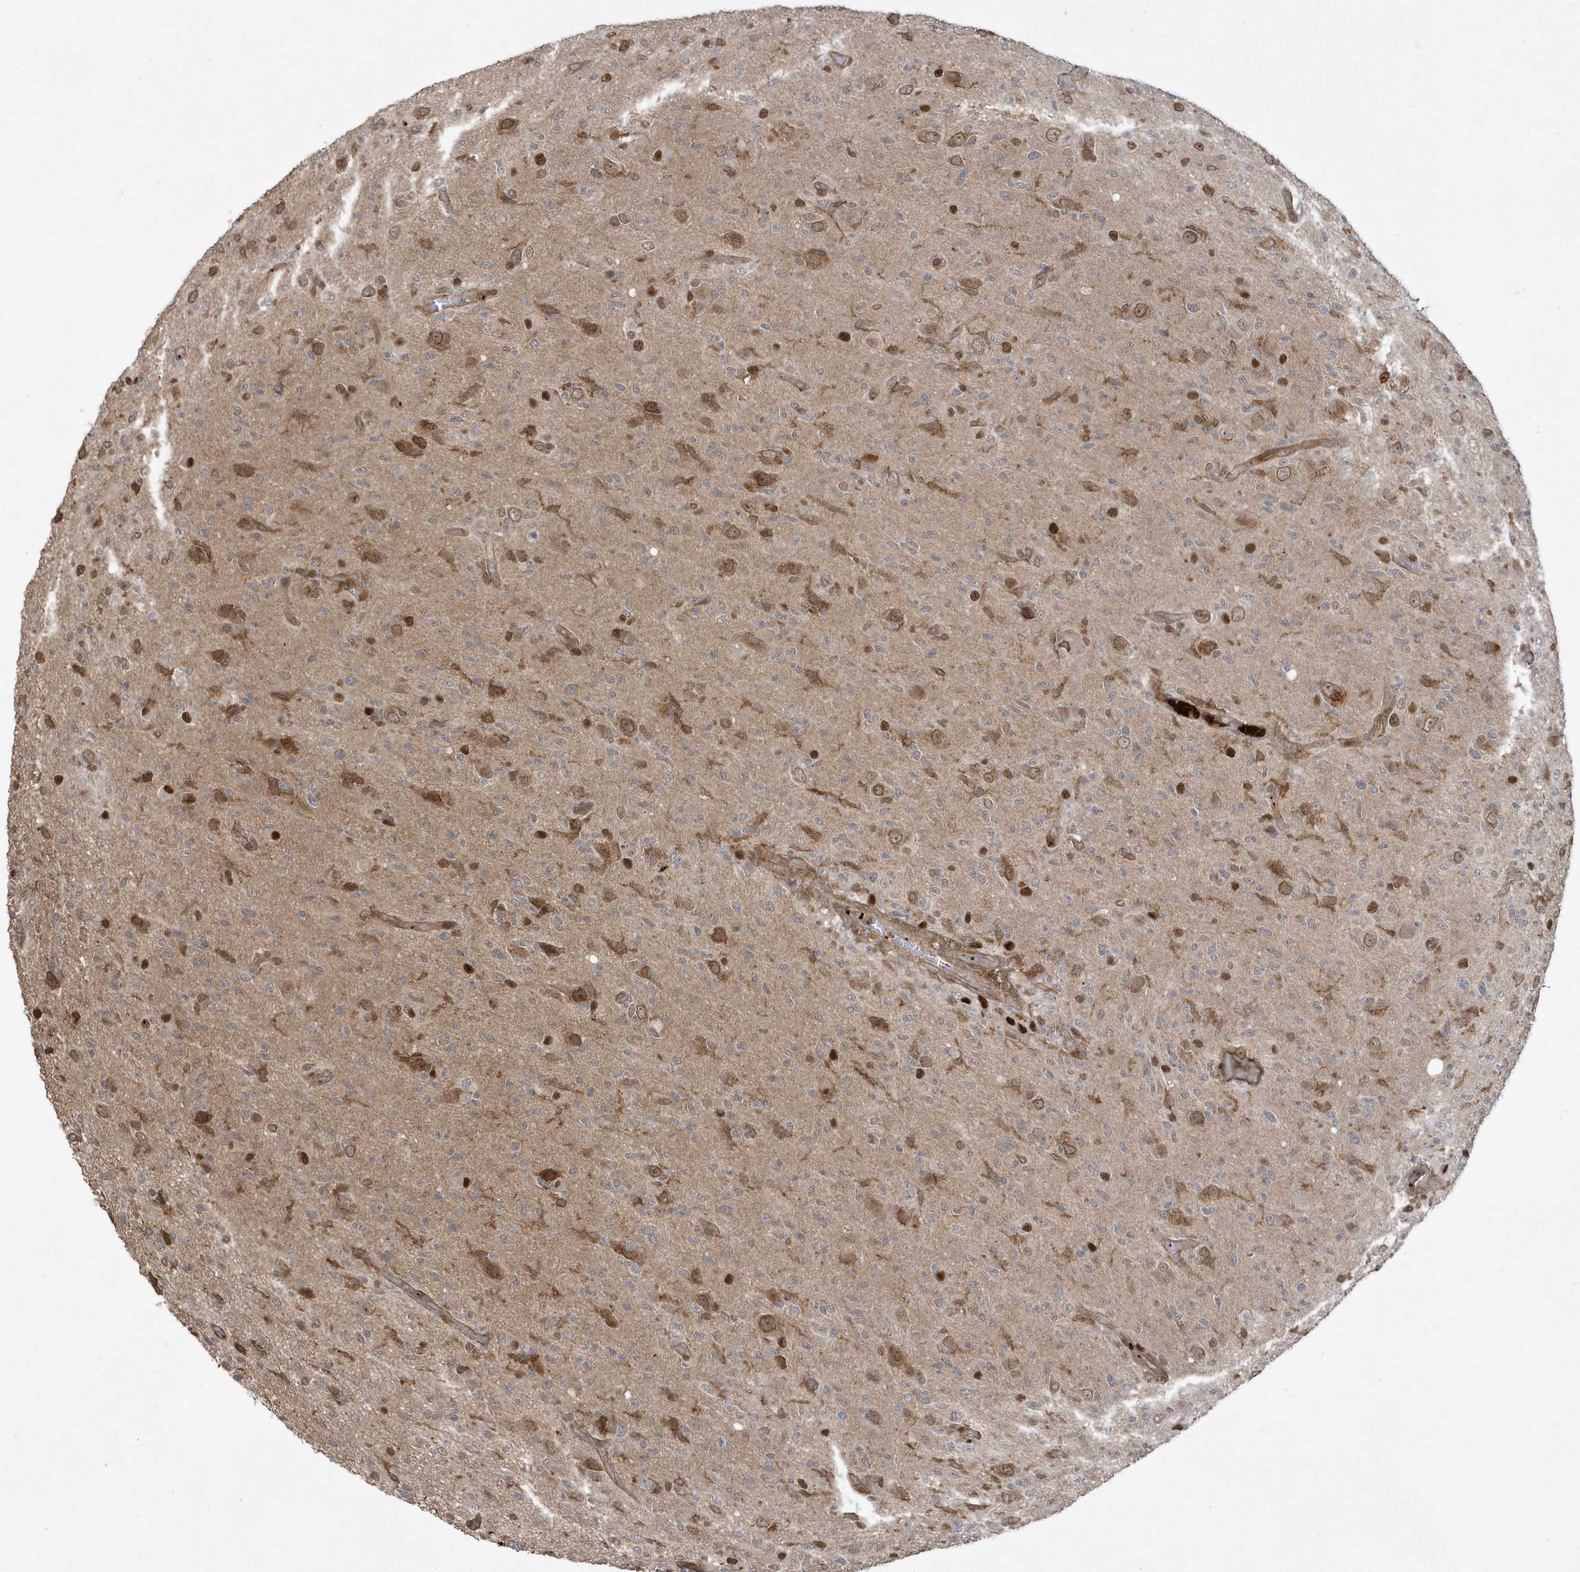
{"staining": {"intensity": "weak", "quantity": "<25%", "location": "cytoplasmic/membranous"}, "tissue": "glioma", "cell_type": "Tumor cells", "image_type": "cancer", "snomed": [{"axis": "morphology", "description": "Glioma, malignant, High grade"}, {"axis": "topography", "description": "Brain"}], "caption": "This is an immunohistochemistry (IHC) photomicrograph of high-grade glioma (malignant). There is no expression in tumor cells.", "gene": "ACYP1", "patient": {"sex": "female", "age": 57}}